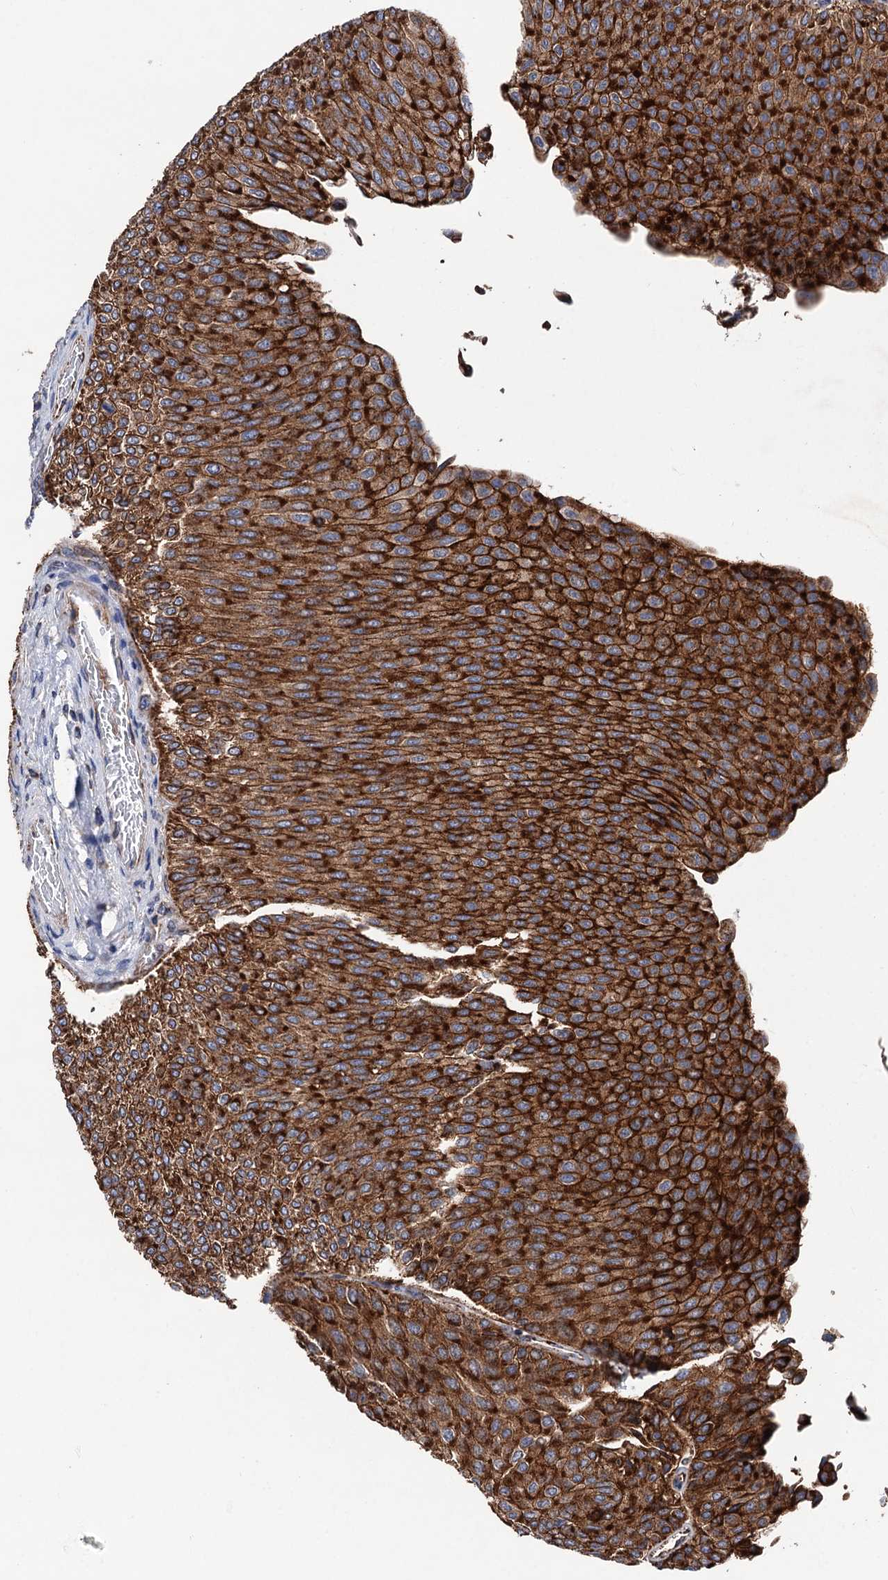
{"staining": {"intensity": "strong", "quantity": ">75%", "location": "cytoplasmic/membranous"}, "tissue": "urothelial cancer", "cell_type": "Tumor cells", "image_type": "cancer", "snomed": [{"axis": "morphology", "description": "Urothelial carcinoma, Low grade"}, {"axis": "topography", "description": "Urinary bladder"}], "caption": "DAB (3,3'-diaminobenzidine) immunohistochemical staining of human urothelial cancer shows strong cytoplasmic/membranous protein staining in approximately >75% of tumor cells.", "gene": "DGLUCY", "patient": {"sex": "male", "age": 78}}